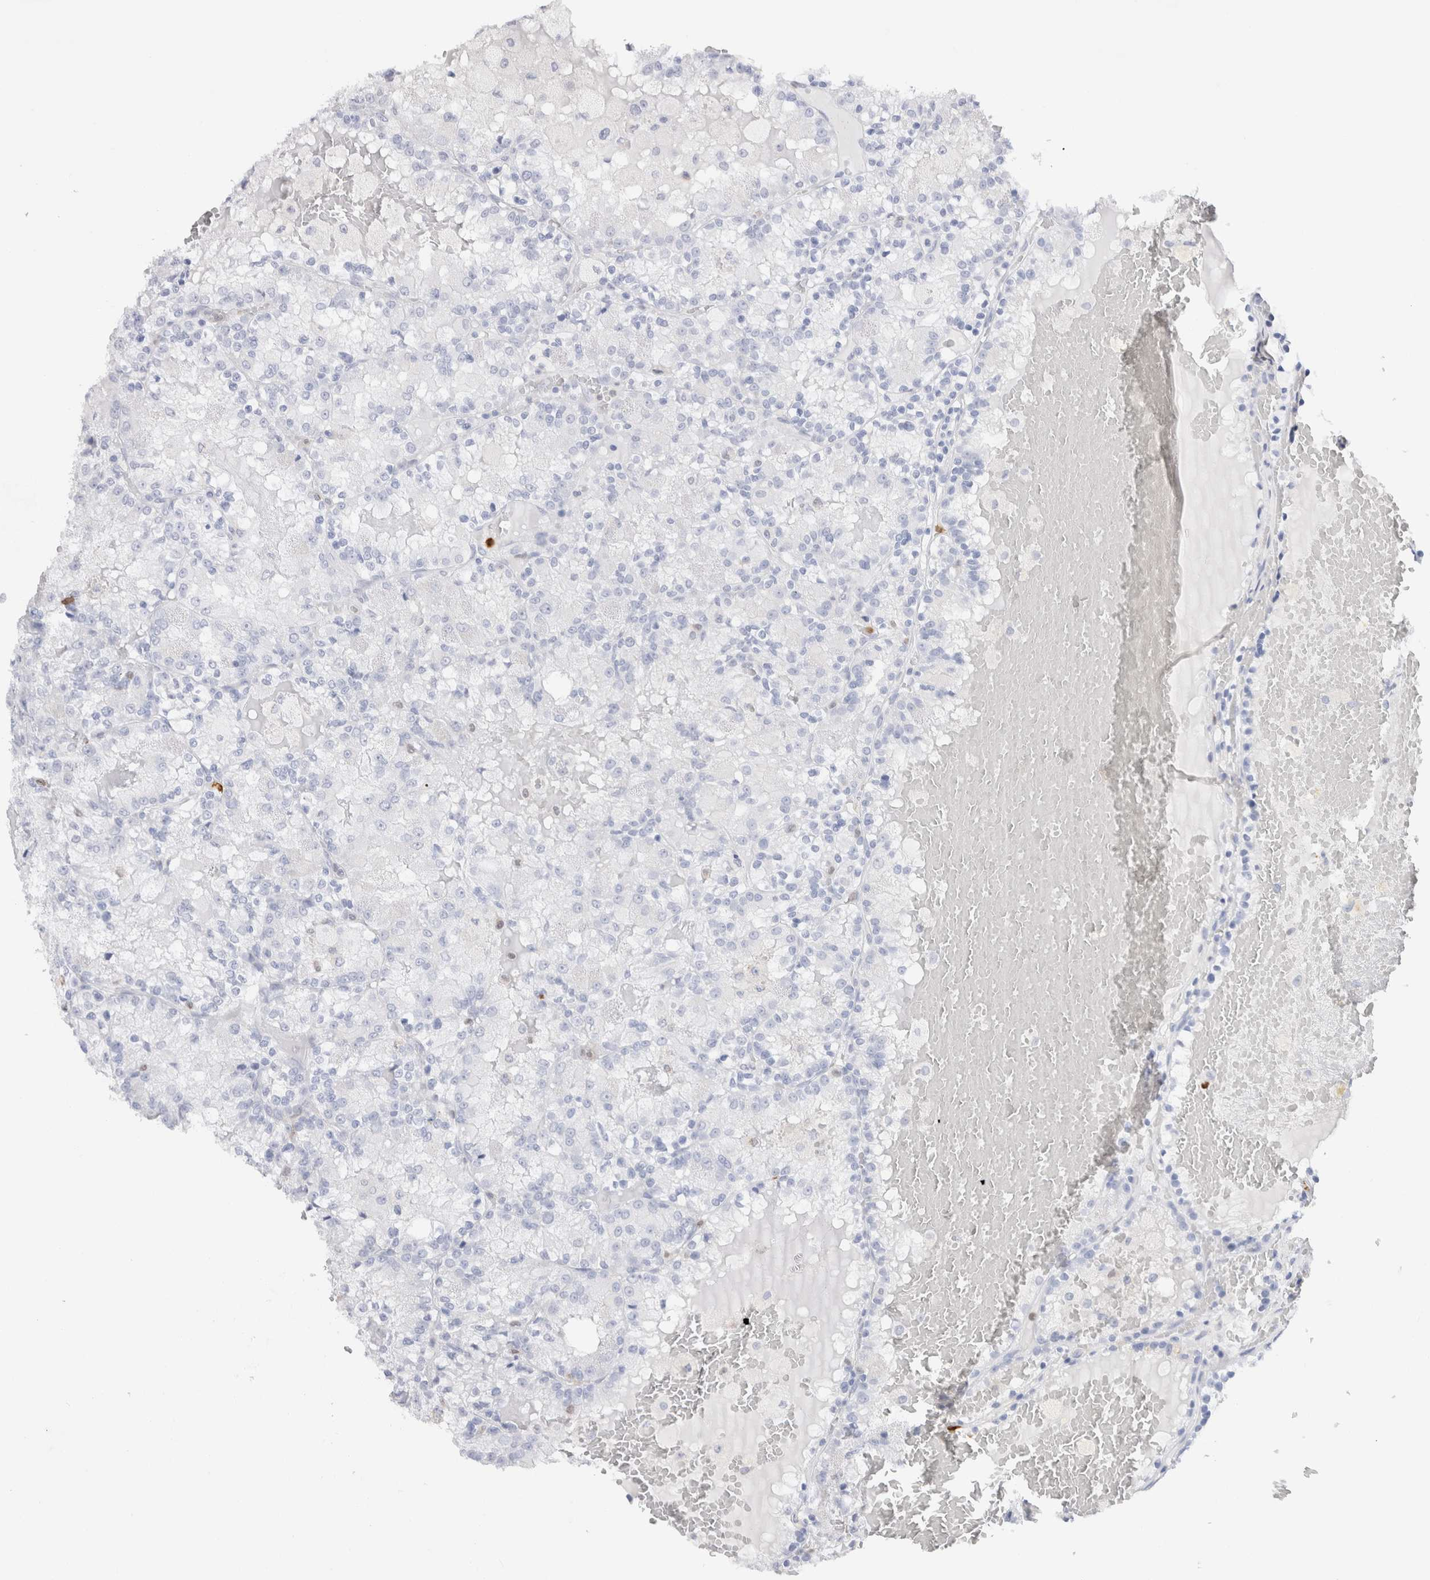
{"staining": {"intensity": "negative", "quantity": "none", "location": "none"}, "tissue": "renal cancer", "cell_type": "Tumor cells", "image_type": "cancer", "snomed": [{"axis": "morphology", "description": "Adenocarcinoma, NOS"}, {"axis": "topography", "description": "Kidney"}], "caption": "Histopathology image shows no significant protein staining in tumor cells of renal adenocarcinoma.", "gene": "SLC10A5", "patient": {"sex": "female", "age": 56}}